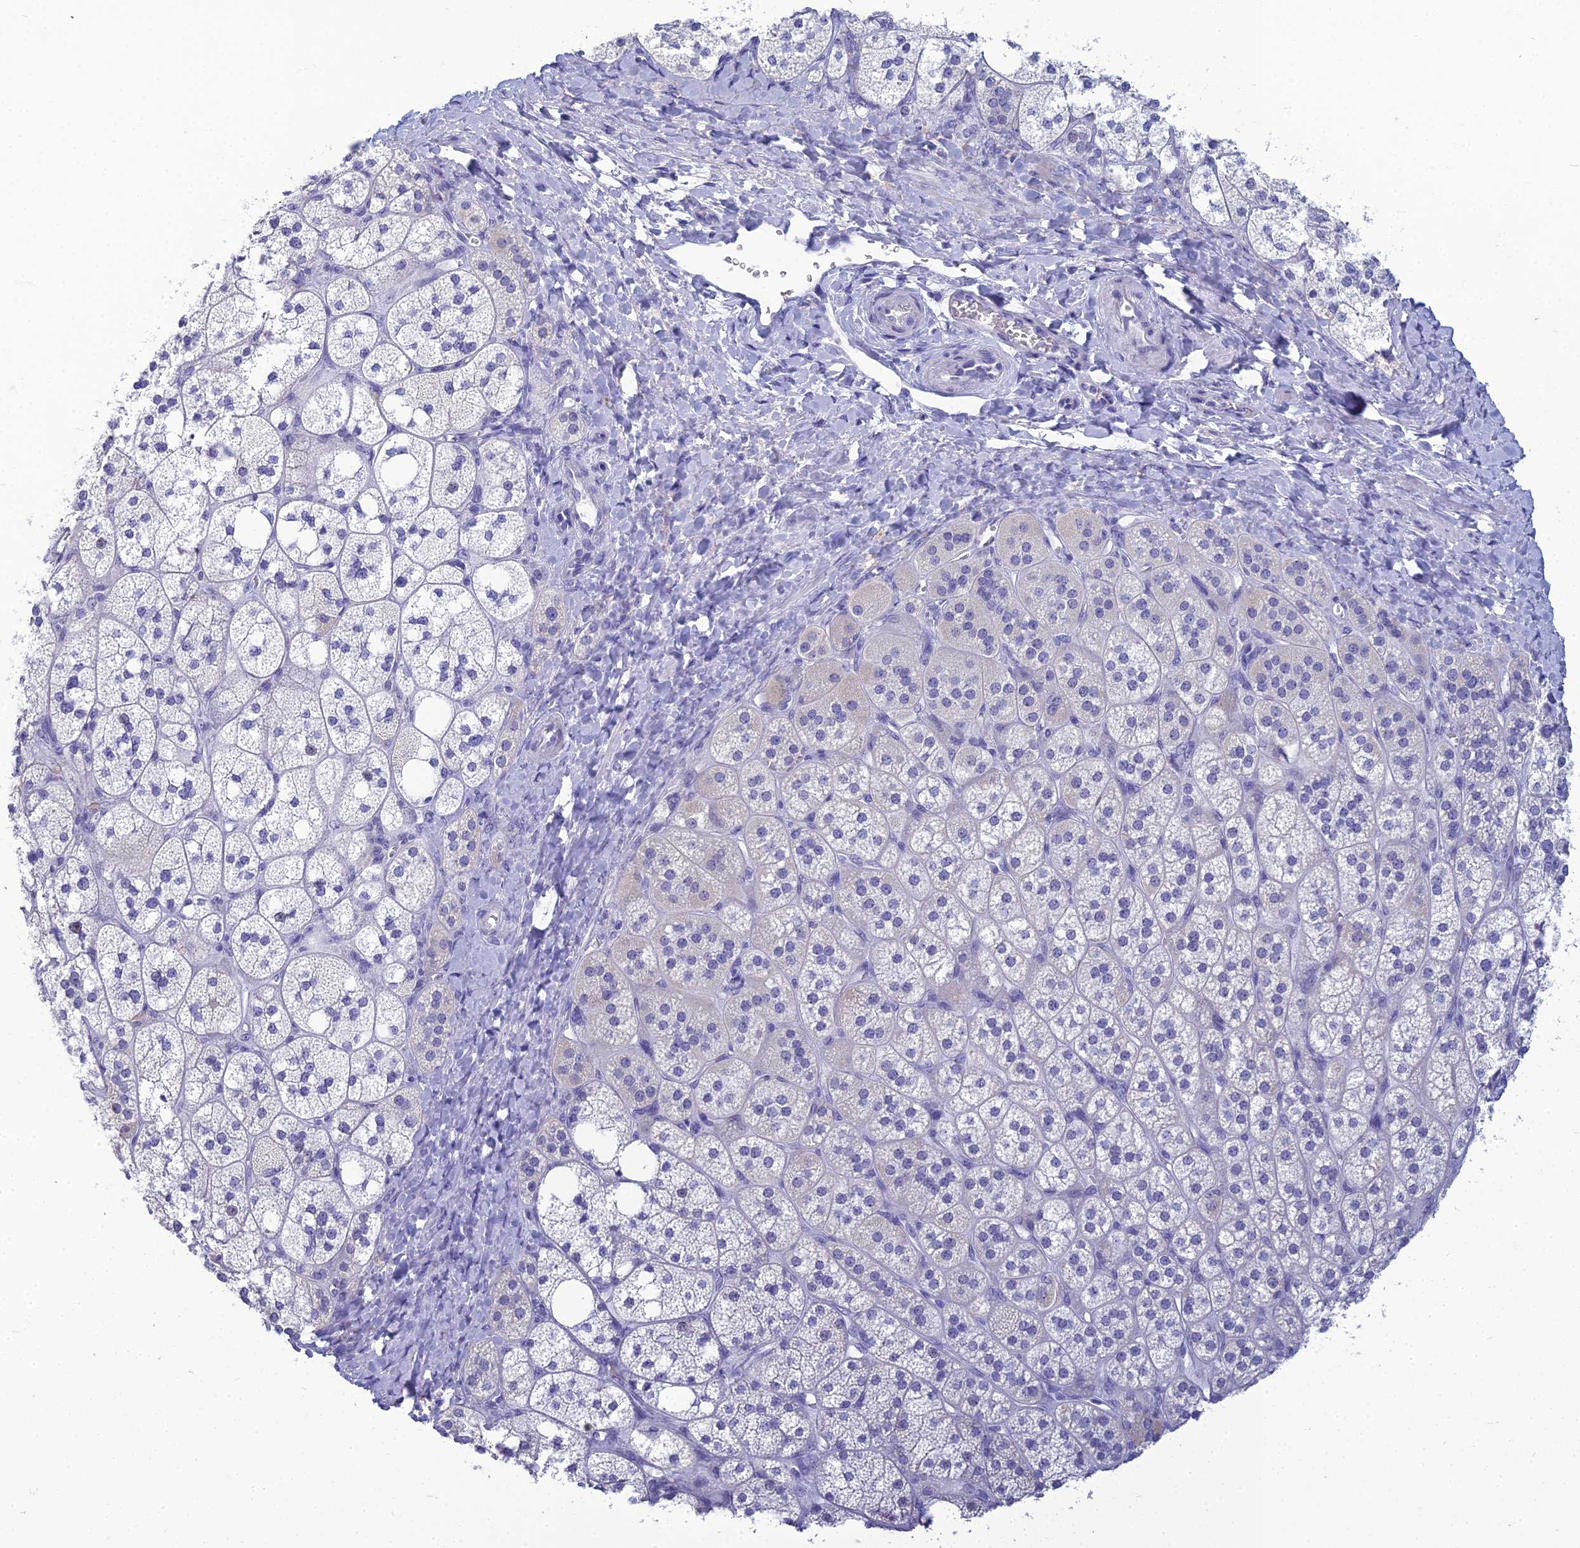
{"staining": {"intensity": "negative", "quantity": "none", "location": "none"}, "tissue": "adrenal gland", "cell_type": "Glandular cells", "image_type": "normal", "snomed": [{"axis": "morphology", "description": "Normal tissue, NOS"}, {"axis": "topography", "description": "Adrenal gland"}], "caption": "Immunohistochemistry (IHC) of benign human adrenal gland displays no staining in glandular cells.", "gene": "MUC13", "patient": {"sex": "male", "age": 61}}